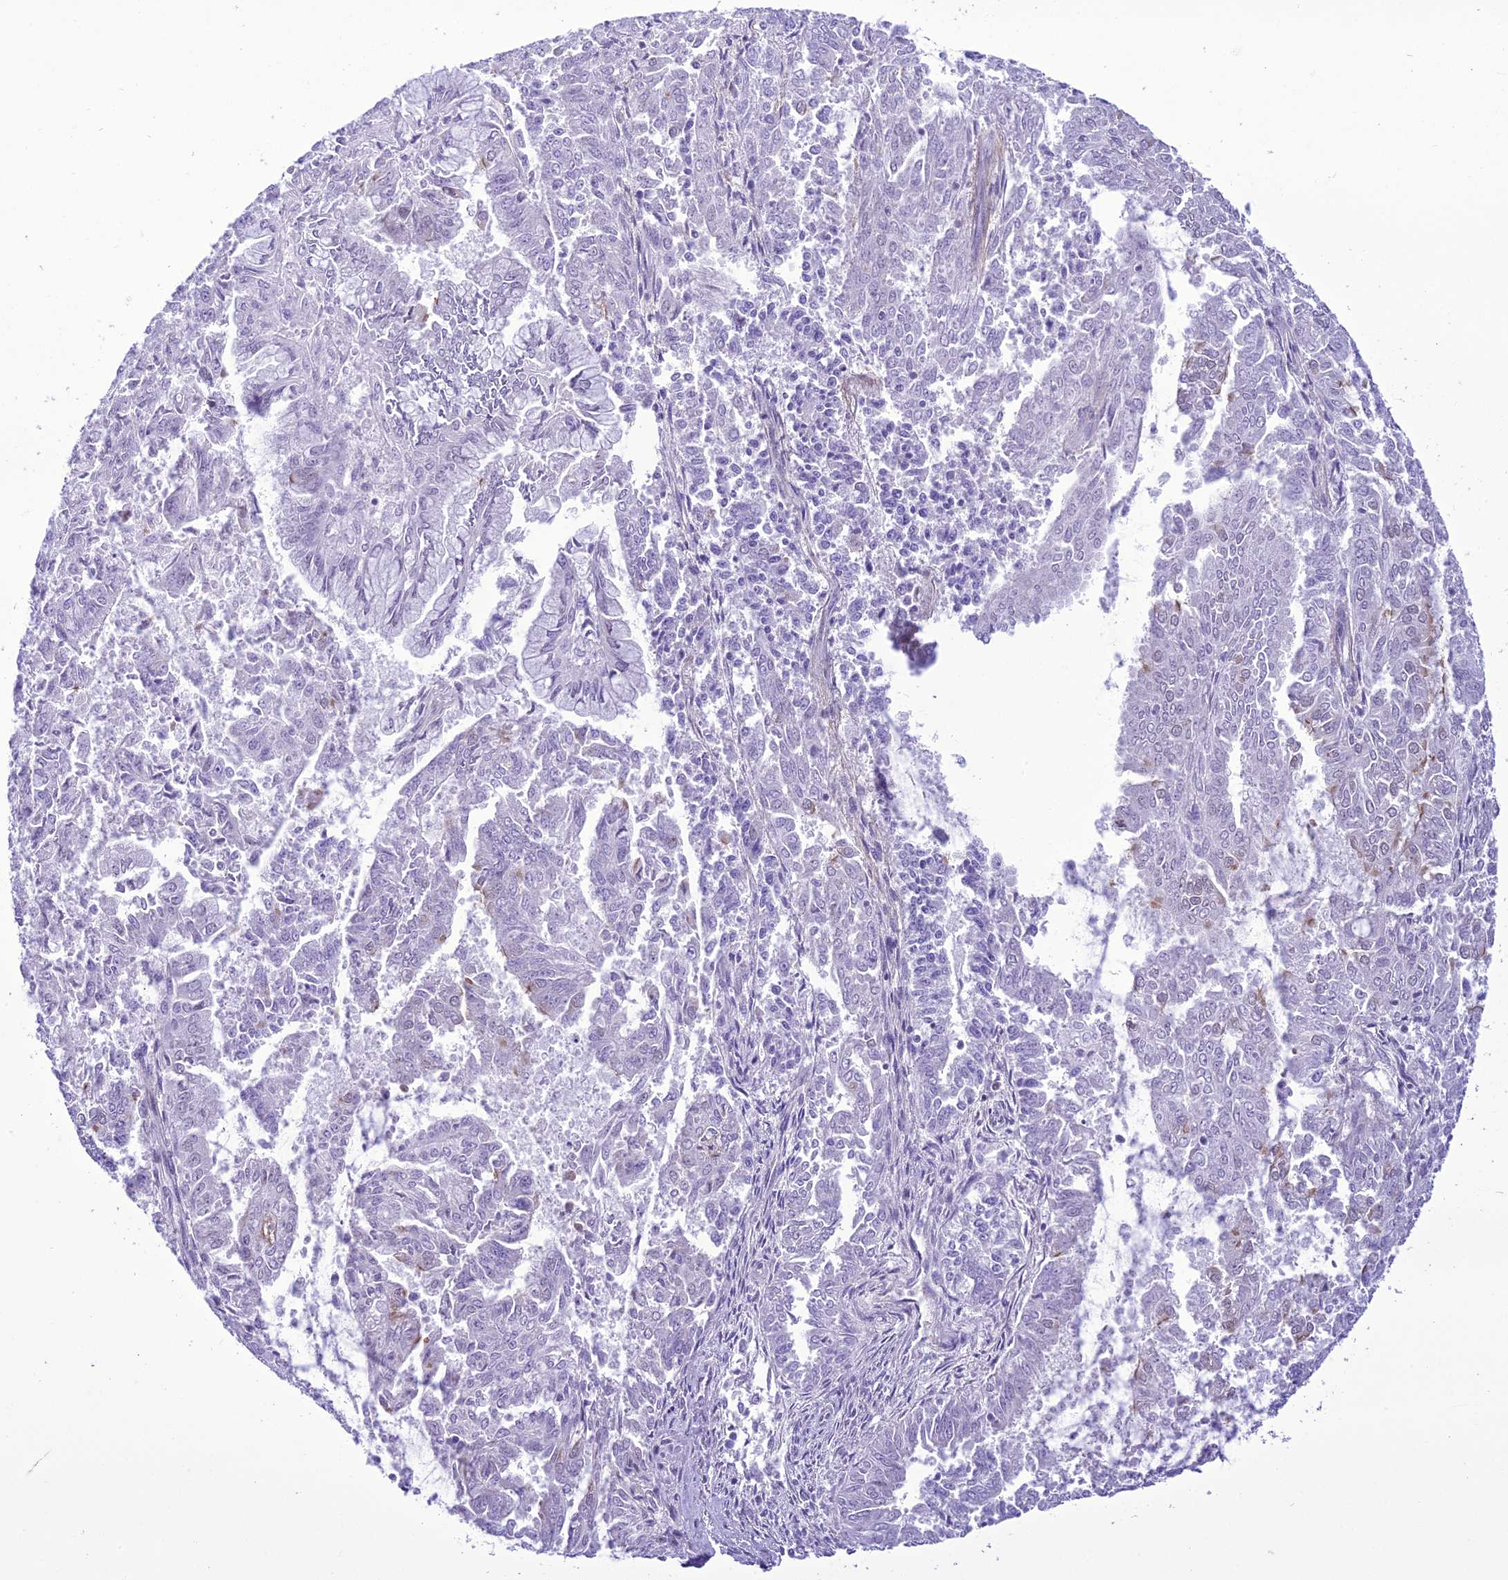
{"staining": {"intensity": "negative", "quantity": "none", "location": "none"}, "tissue": "endometrial cancer", "cell_type": "Tumor cells", "image_type": "cancer", "snomed": [{"axis": "morphology", "description": "Adenocarcinoma, NOS"}, {"axis": "topography", "description": "Endometrium"}], "caption": "This is an IHC histopathology image of endometrial cancer (adenocarcinoma). There is no staining in tumor cells.", "gene": "B9D2", "patient": {"sex": "female", "age": 73}}